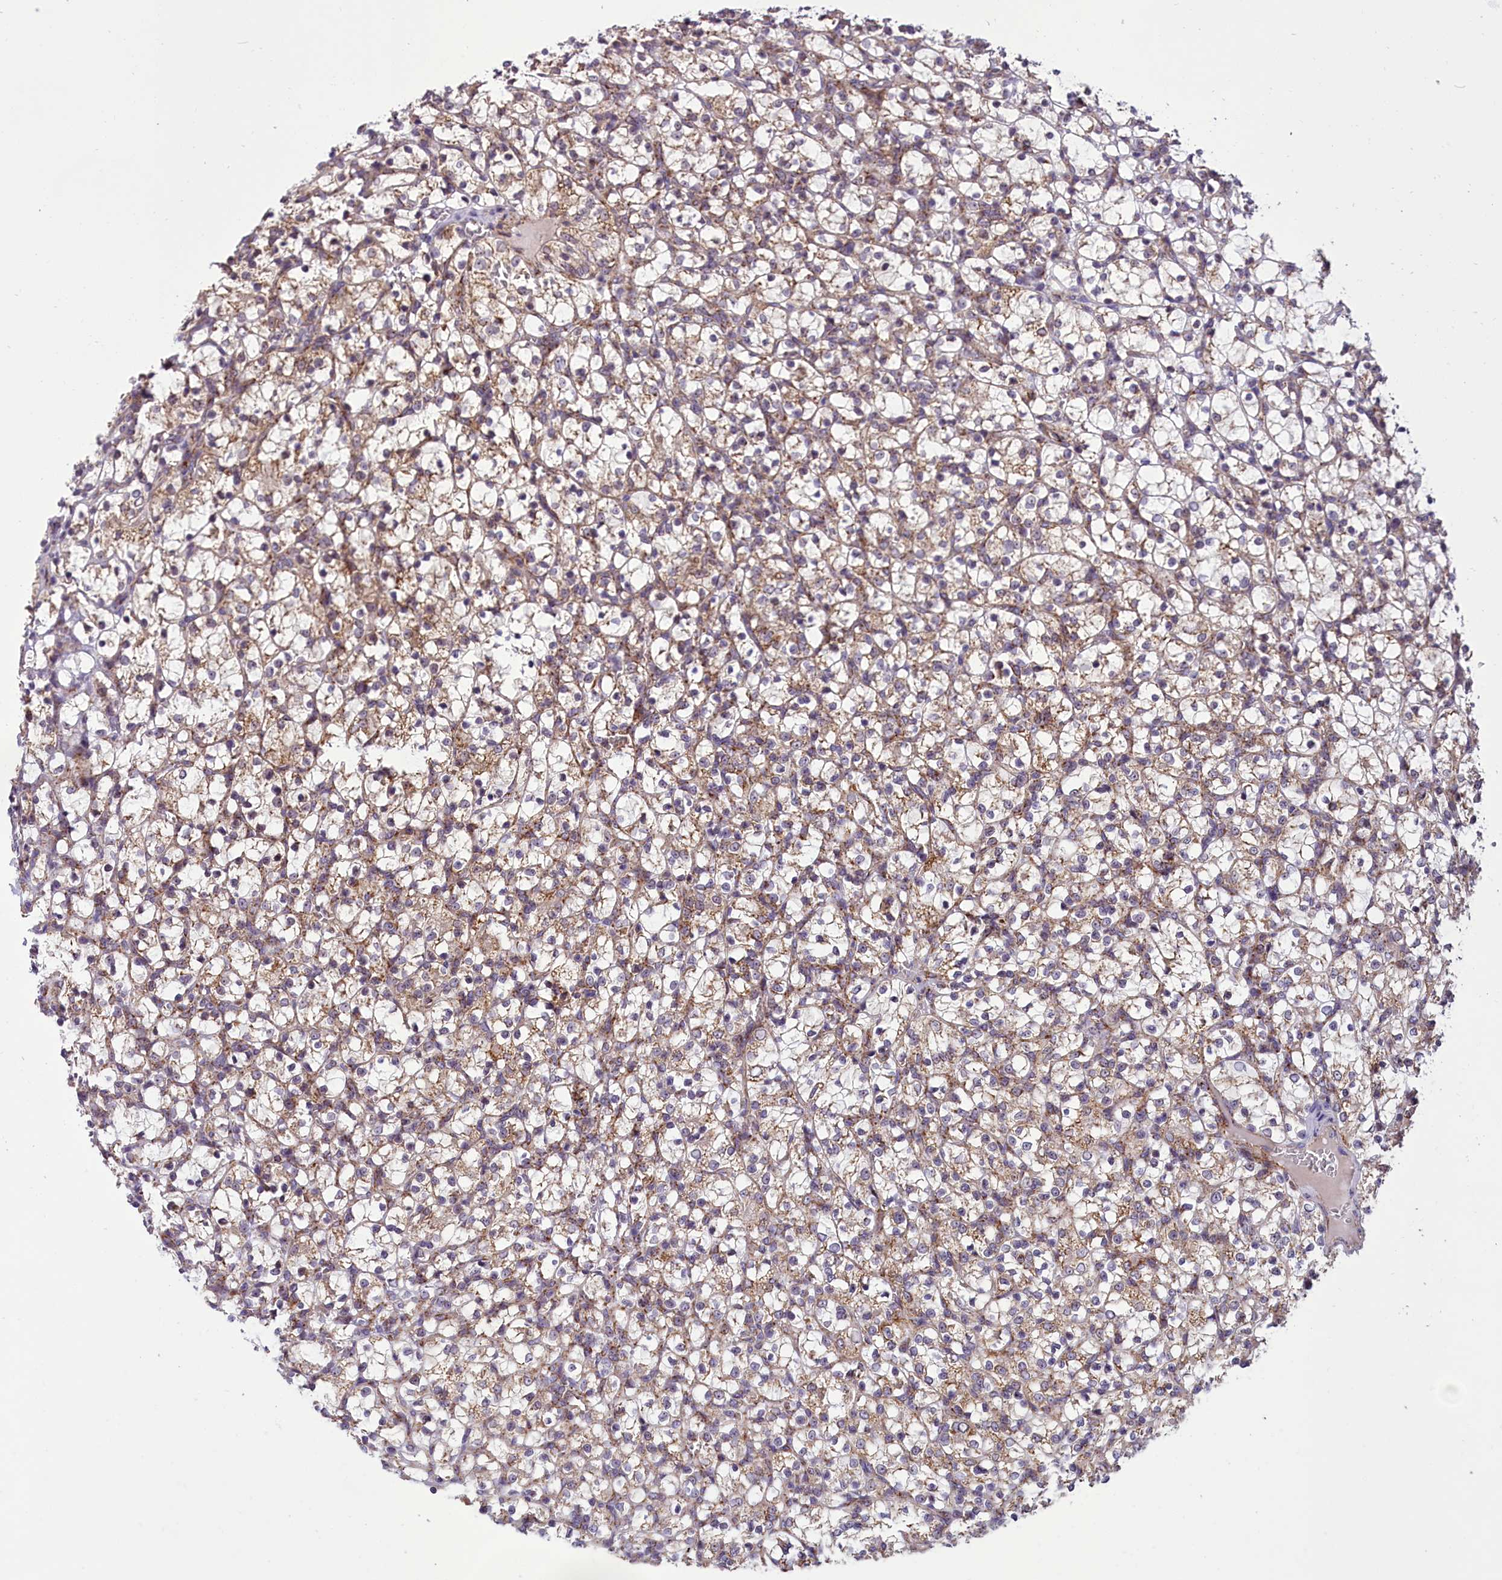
{"staining": {"intensity": "weak", "quantity": "<25%", "location": "cytoplasmic/membranous"}, "tissue": "renal cancer", "cell_type": "Tumor cells", "image_type": "cancer", "snomed": [{"axis": "morphology", "description": "Adenocarcinoma, NOS"}, {"axis": "topography", "description": "Kidney"}], "caption": "Immunohistochemistry (IHC) histopathology image of neoplastic tissue: renal cancer stained with DAB shows no significant protein positivity in tumor cells.", "gene": "NDUFS5", "patient": {"sex": "female", "age": 69}}